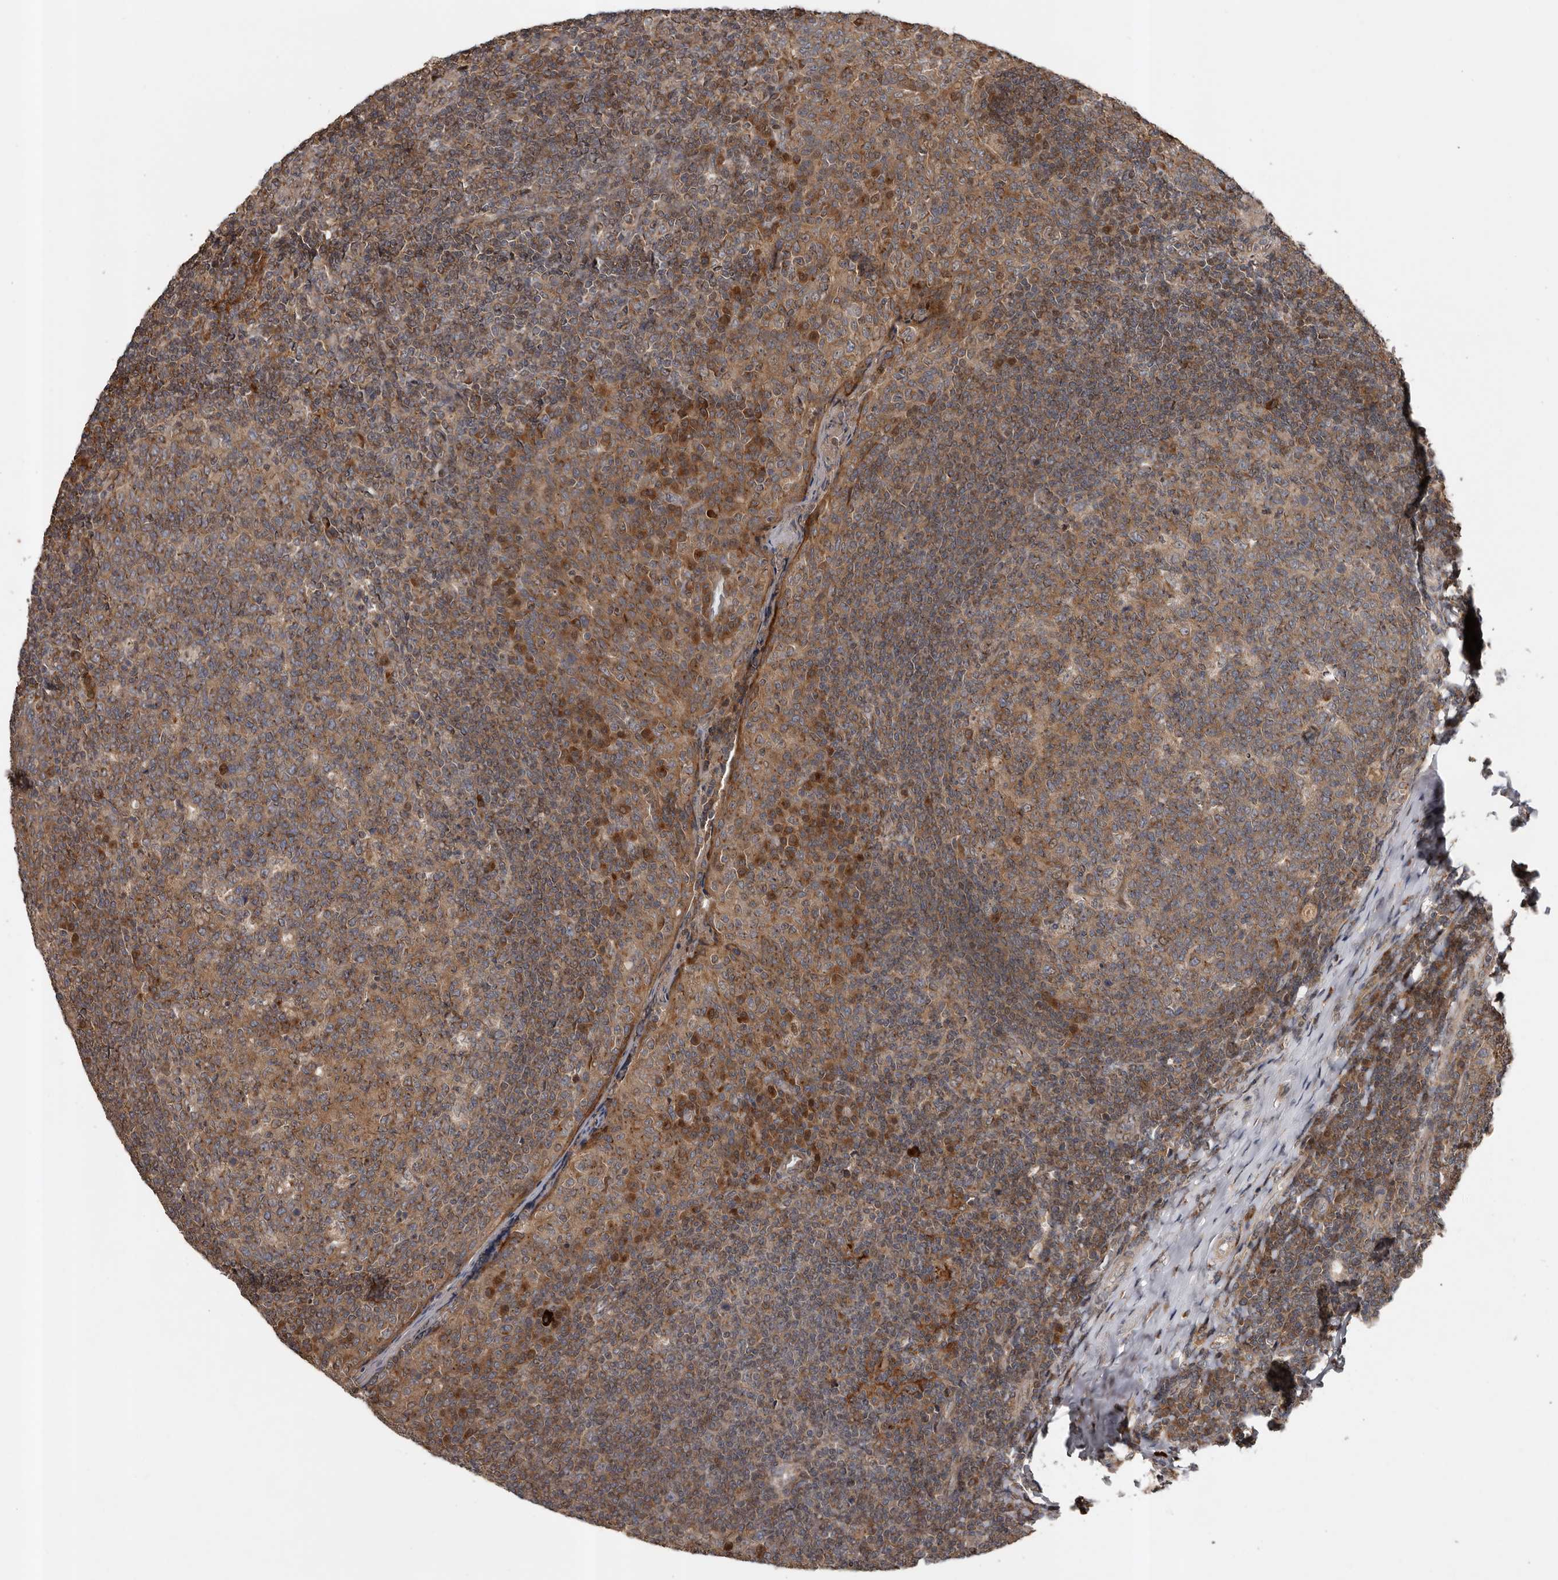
{"staining": {"intensity": "moderate", "quantity": ">75%", "location": "cytoplasmic/membranous"}, "tissue": "tonsil", "cell_type": "Germinal center cells", "image_type": "normal", "snomed": [{"axis": "morphology", "description": "Normal tissue, NOS"}, {"axis": "topography", "description": "Tonsil"}], "caption": "About >75% of germinal center cells in benign tonsil exhibit moderate cytoplasmic/membranous protein positivity as visualized by brown immunohistochemical staining.", "gene": "CCDC190", "patient": {"sex": "female", "age": 19}}